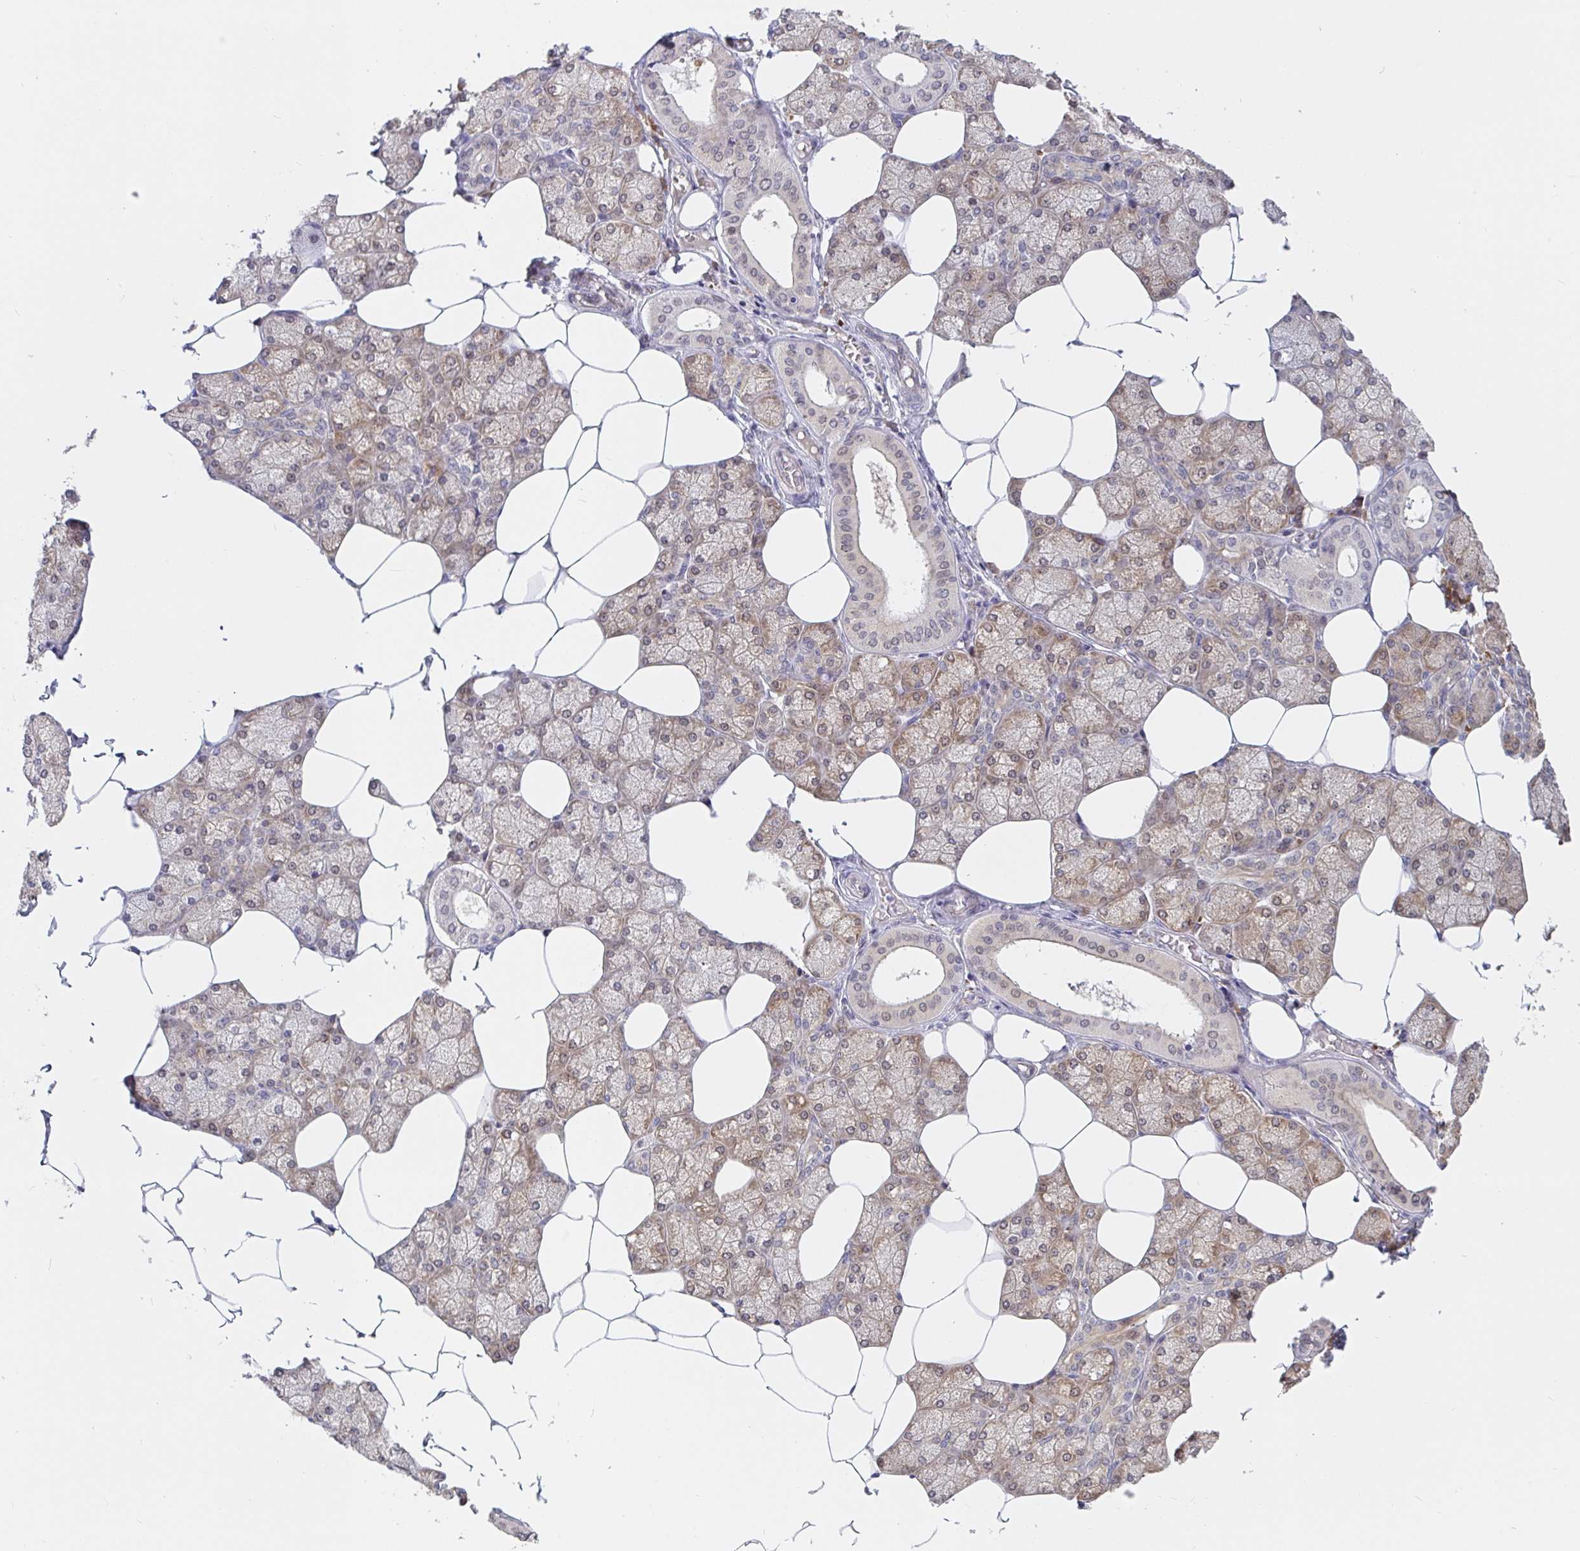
{"staining": {"intensity": "moderate", "quantity": "25%-75%", "location": "cytoplasmic/membranous"}, "tissue": "salivary gland", "cell_type": "Glandular cells", "image_type": "normal", "snomed": [{"axis": "morphology", "description": "Normal tissue, NOS"}, {"axis": "topography", "description": "Salivary gland"}], "caption": "This histopathology image reveals immunohistochemistry (IHC) staining of unremarkable salivary gland, with medium moderate cytoplasmic/membranous staining in about 25%-75% of glandular cells.", "gene": "ALG1L2", "patient": {"sex": "female", "age": 43}}